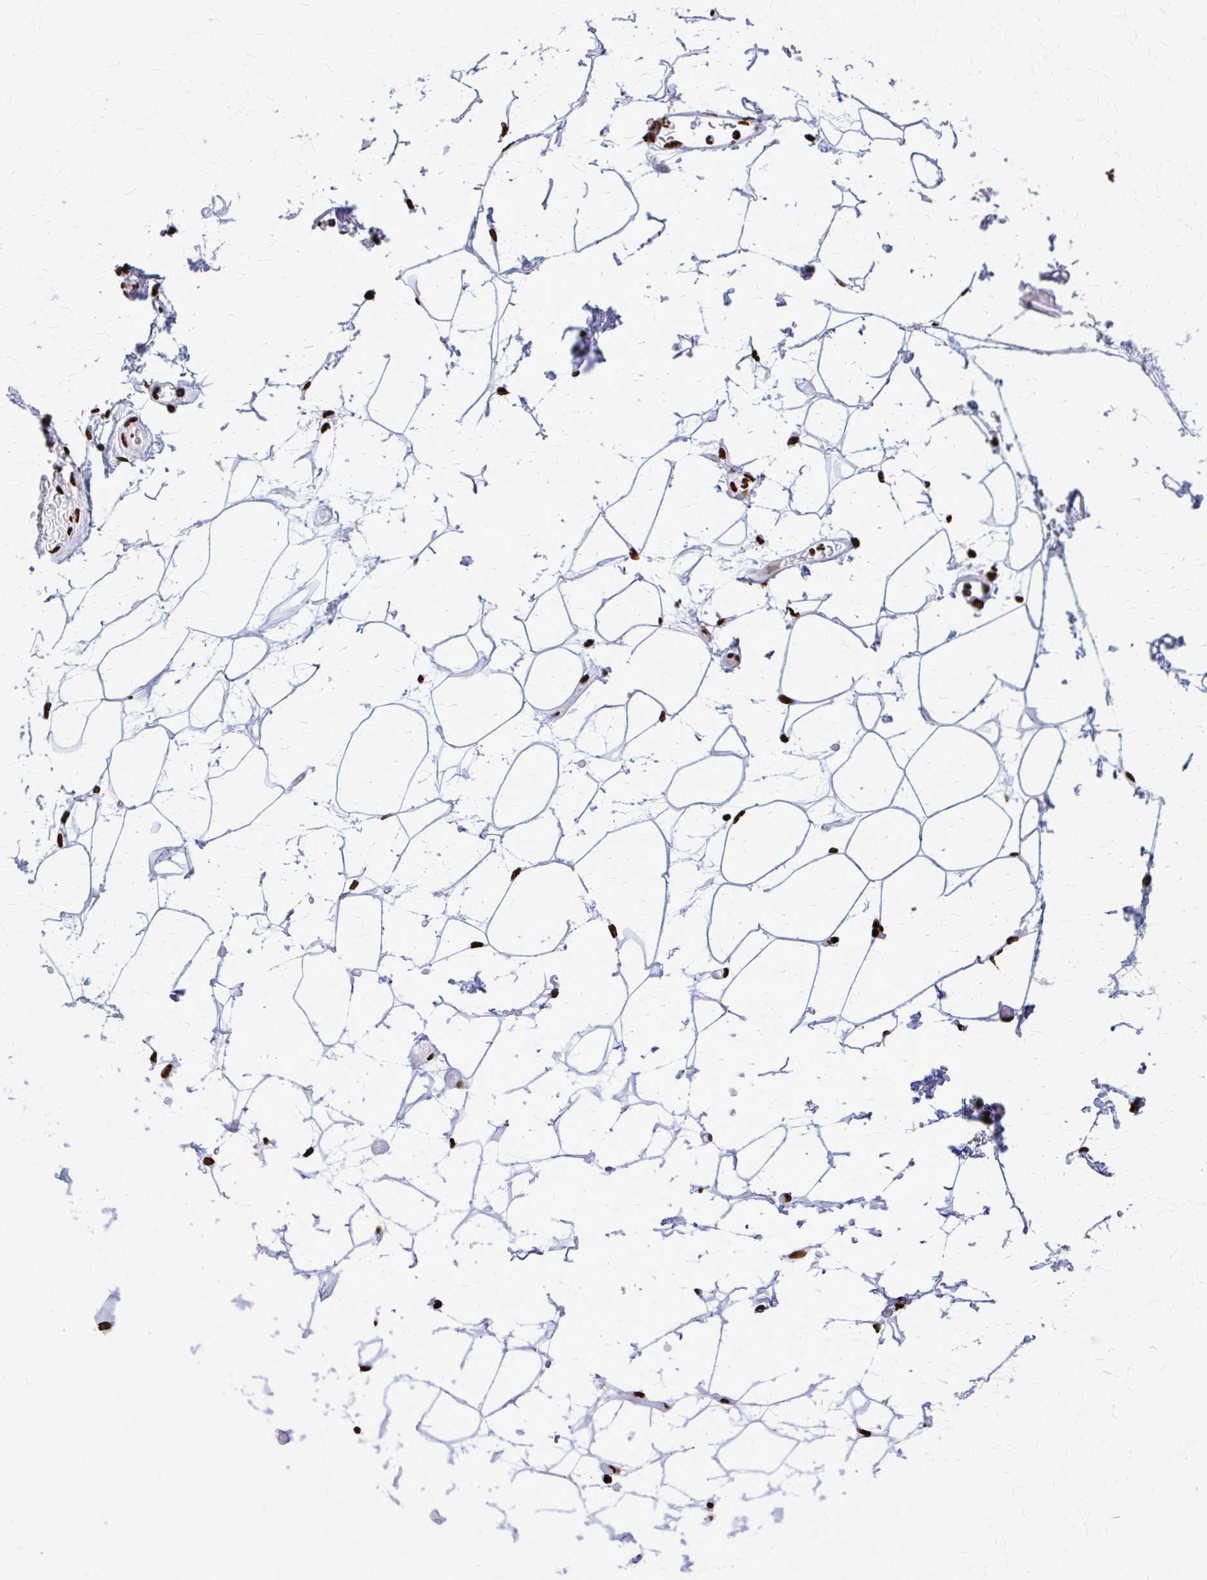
{"staining": {"intensity": "strong", "quantity": "25%-75%", "location": "nuclear"}, "tissue": "adipose tissue", "cell_type": "Adipocytes", "image_type": "normal", "snomed": [{"axis": "morphology", "description": "Normal tissue, NOS"}, {"axis": "topography", "description": "Anal"}, {"axis": "topography", "description": "Peripheral nerve tissue"}], "caption": "An immunohistochemistry histopathology image of normal tissue is shown. Protein staining in brown shows strong nuclear positivity in adipose tissue within adipocytes. (DAB (3,3'-diaminobenzidine) IHC with brightfield microscopy, high magnification).", "gene": "SFPQ", "patient": {"sex": "male", "age": 78}}